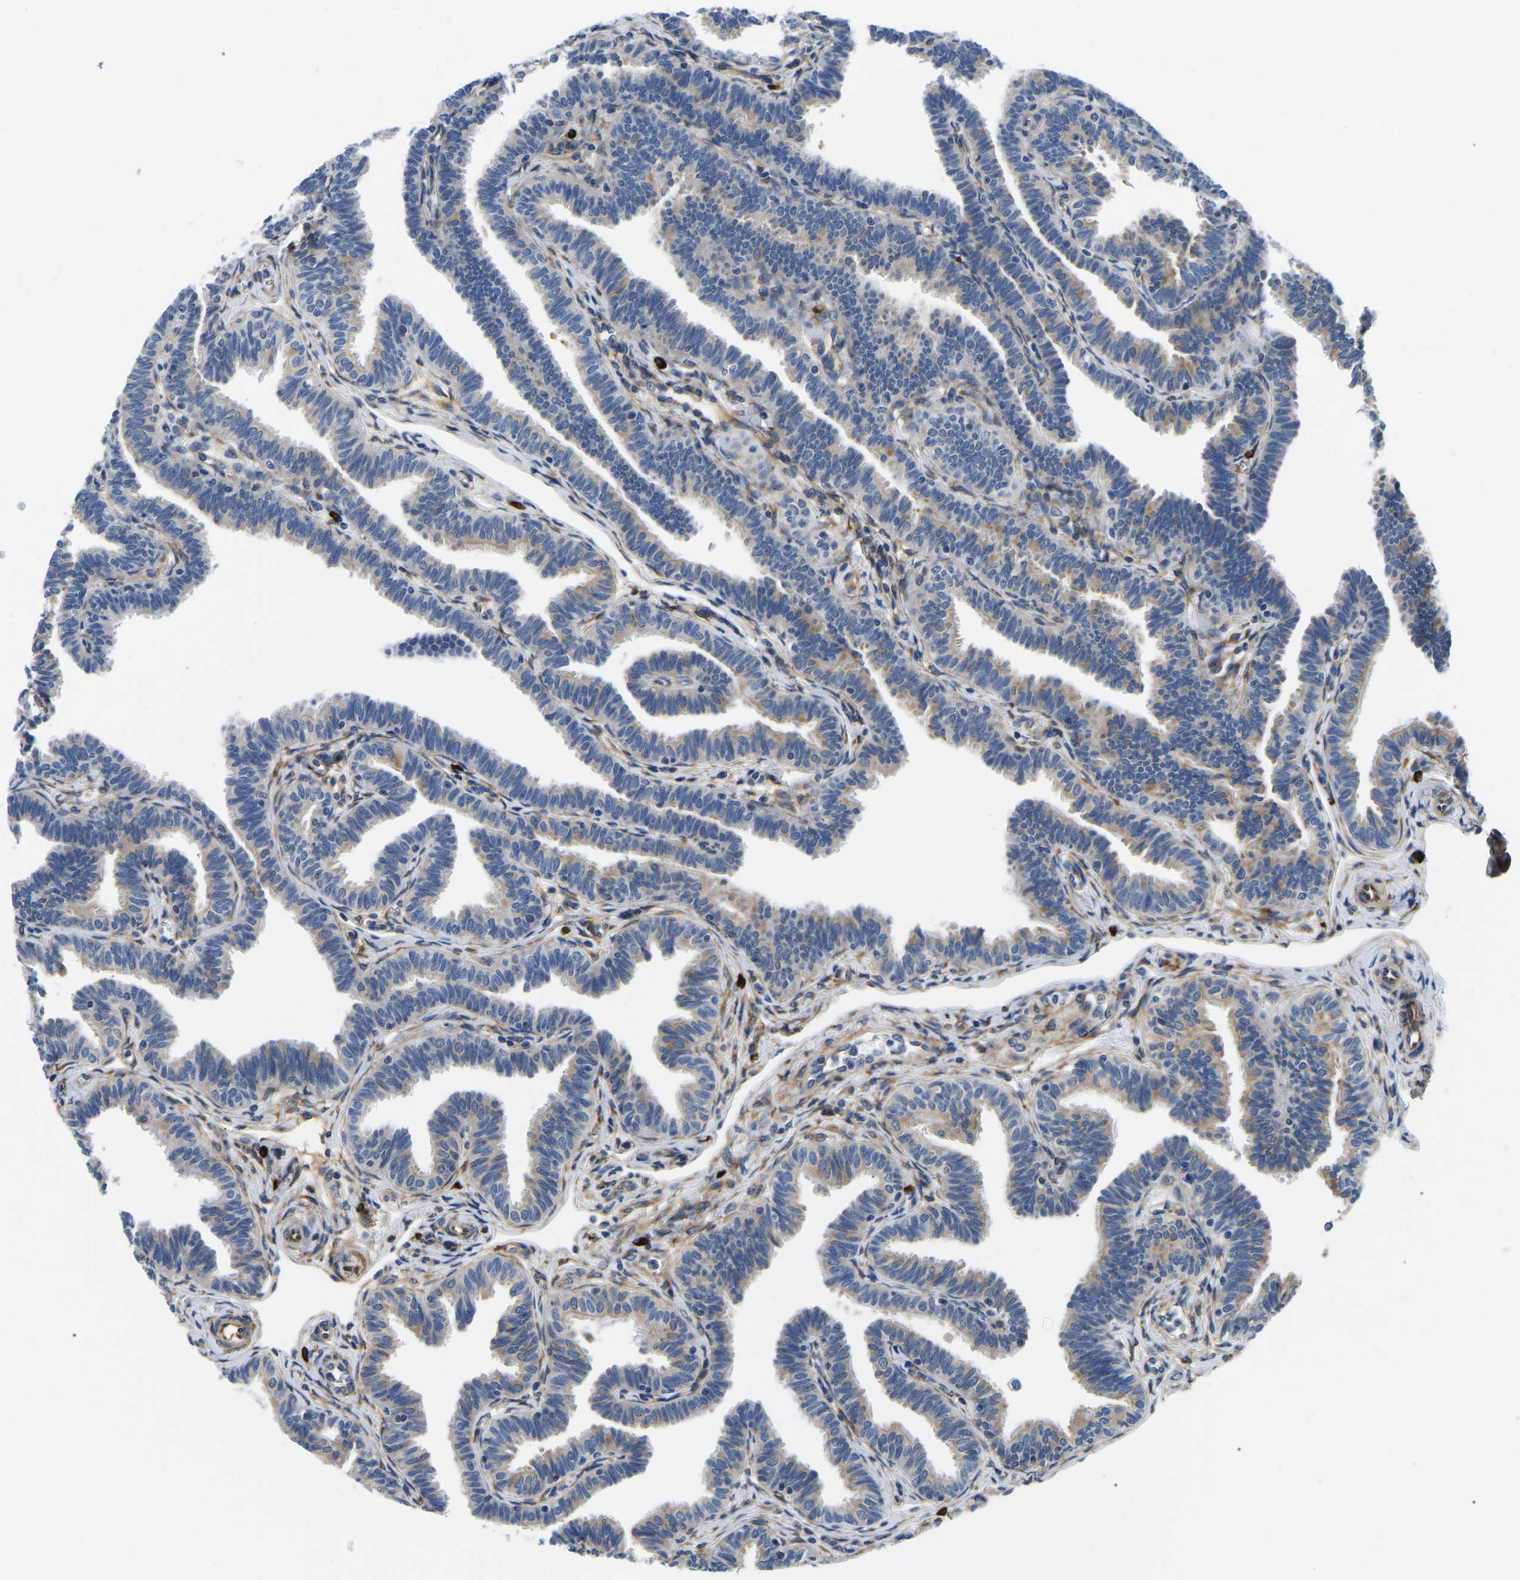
{"staining": {"intensity": "weak", "quantity": "25%-75%", "location": "cytoplasmic/membranous"}, "tissue": "fallopian tube", "cell_type": "Glandular cells", "image_type": "normal", "snomed": [{"axis": "morphology", "description": "Normal tissue, NOS"}, {"axis": "topography", "description": "Fallopian tube"}, {"axis": "topography", "description": "Ovary"}], "caption": "High-magnification brightfield microscopy of benign fallopian tube stained with DAB (3,3'-diaminobenzidine) (brown) and counterstained with hematoxylin (blue). glandular cells exhibit weak cytoplasmic/membranous expression is seen in approximately25%-75% of cells.", "gene": "DUSP8", "patient": {"sex": "female", "age": 23}}